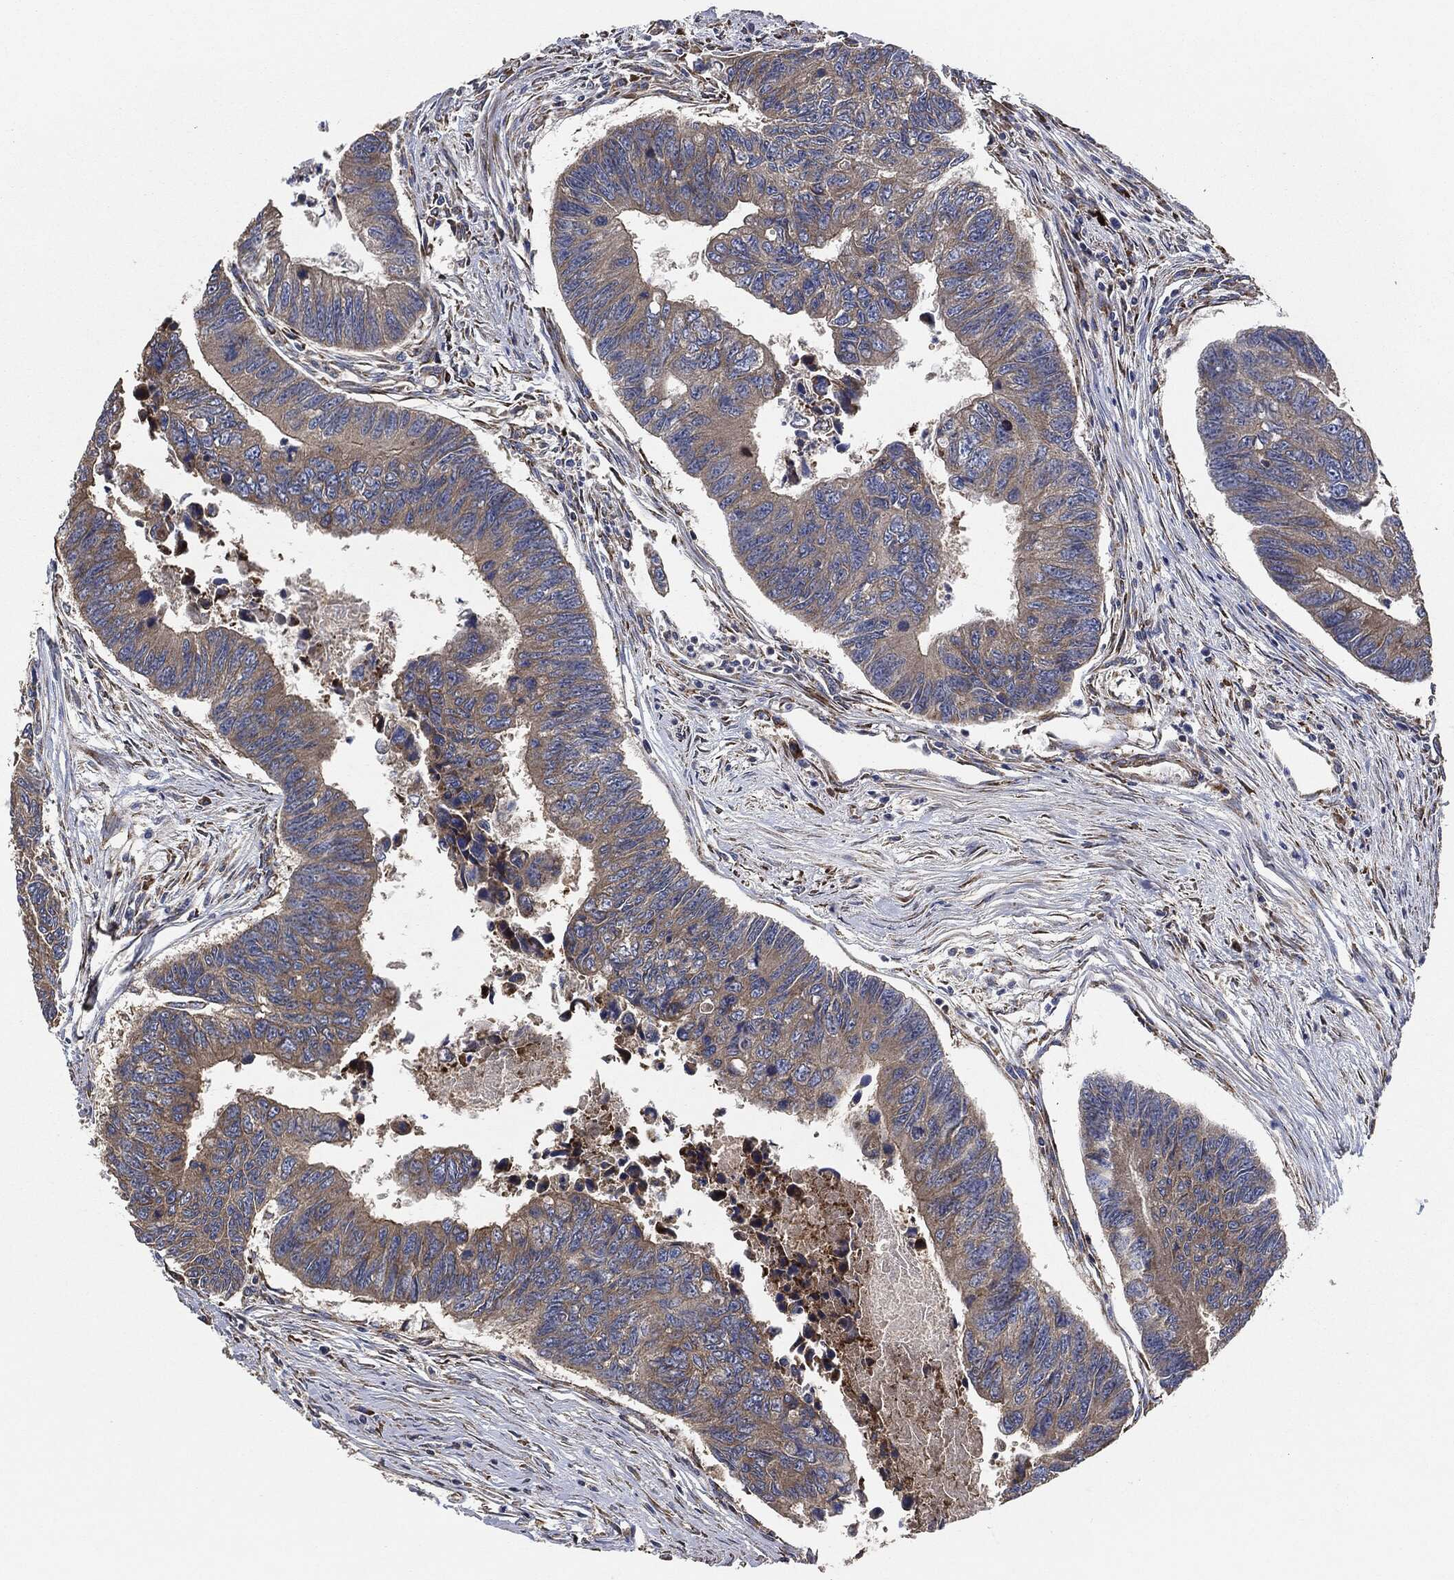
{"staining": {"intensity": "moderate", "quantity": "25%-75%", "location": "cytoplasmic/membranous"}, "tissue": "colorectal cancer", "cell_type": "Tumor cells", "image_type": "cancer", "snomed": [{"axis": "morphology", "description": "Adenocarcinoma, NOS"}, {"axis": "topography", "description": "Colon"}], "caption": "Human colorectal adenocarcinoma stained with a protein marker exhibits moderate staining in tumor cells.", "gene": "STK3", "patient": {"sex": "female", "age": 65}}